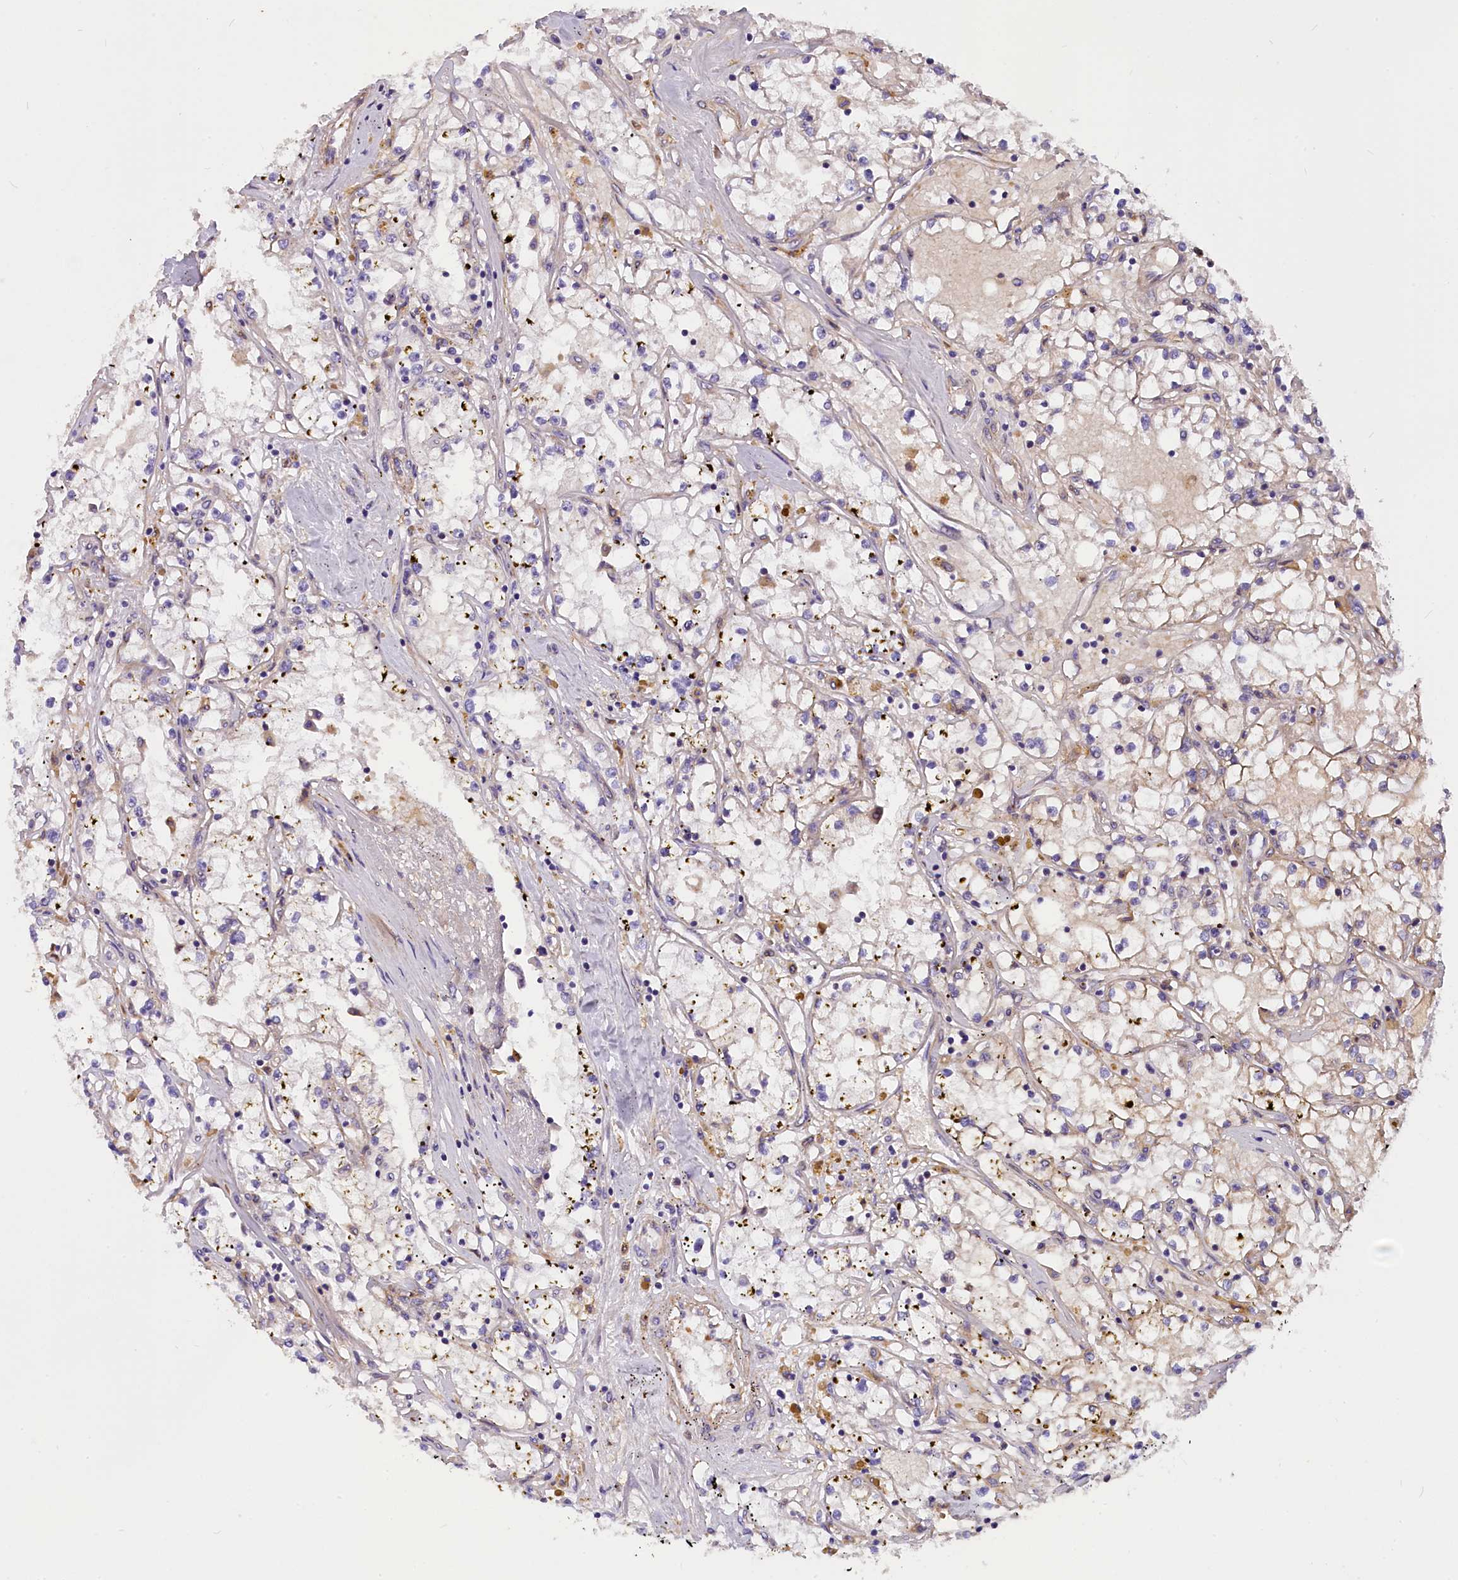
{"staining": {"intensity": "negative", "quantity": "none", "location": "none"}, "tissue": "renal cancer", "cell_type": "Tumor cells", "image_type": "cancer", "snomed": [{"axis": "morphology", "description": "Adenocarcinoma, NOS"}, {"axis": "topography", "description": "Kidney"}], "caption": "DAB immunohistochemical staining of human renal adenocarcinoma reveals no significant expression in tumor cells.", "gene": "MED20", "patient": {"sex": "male", "age": 56}}